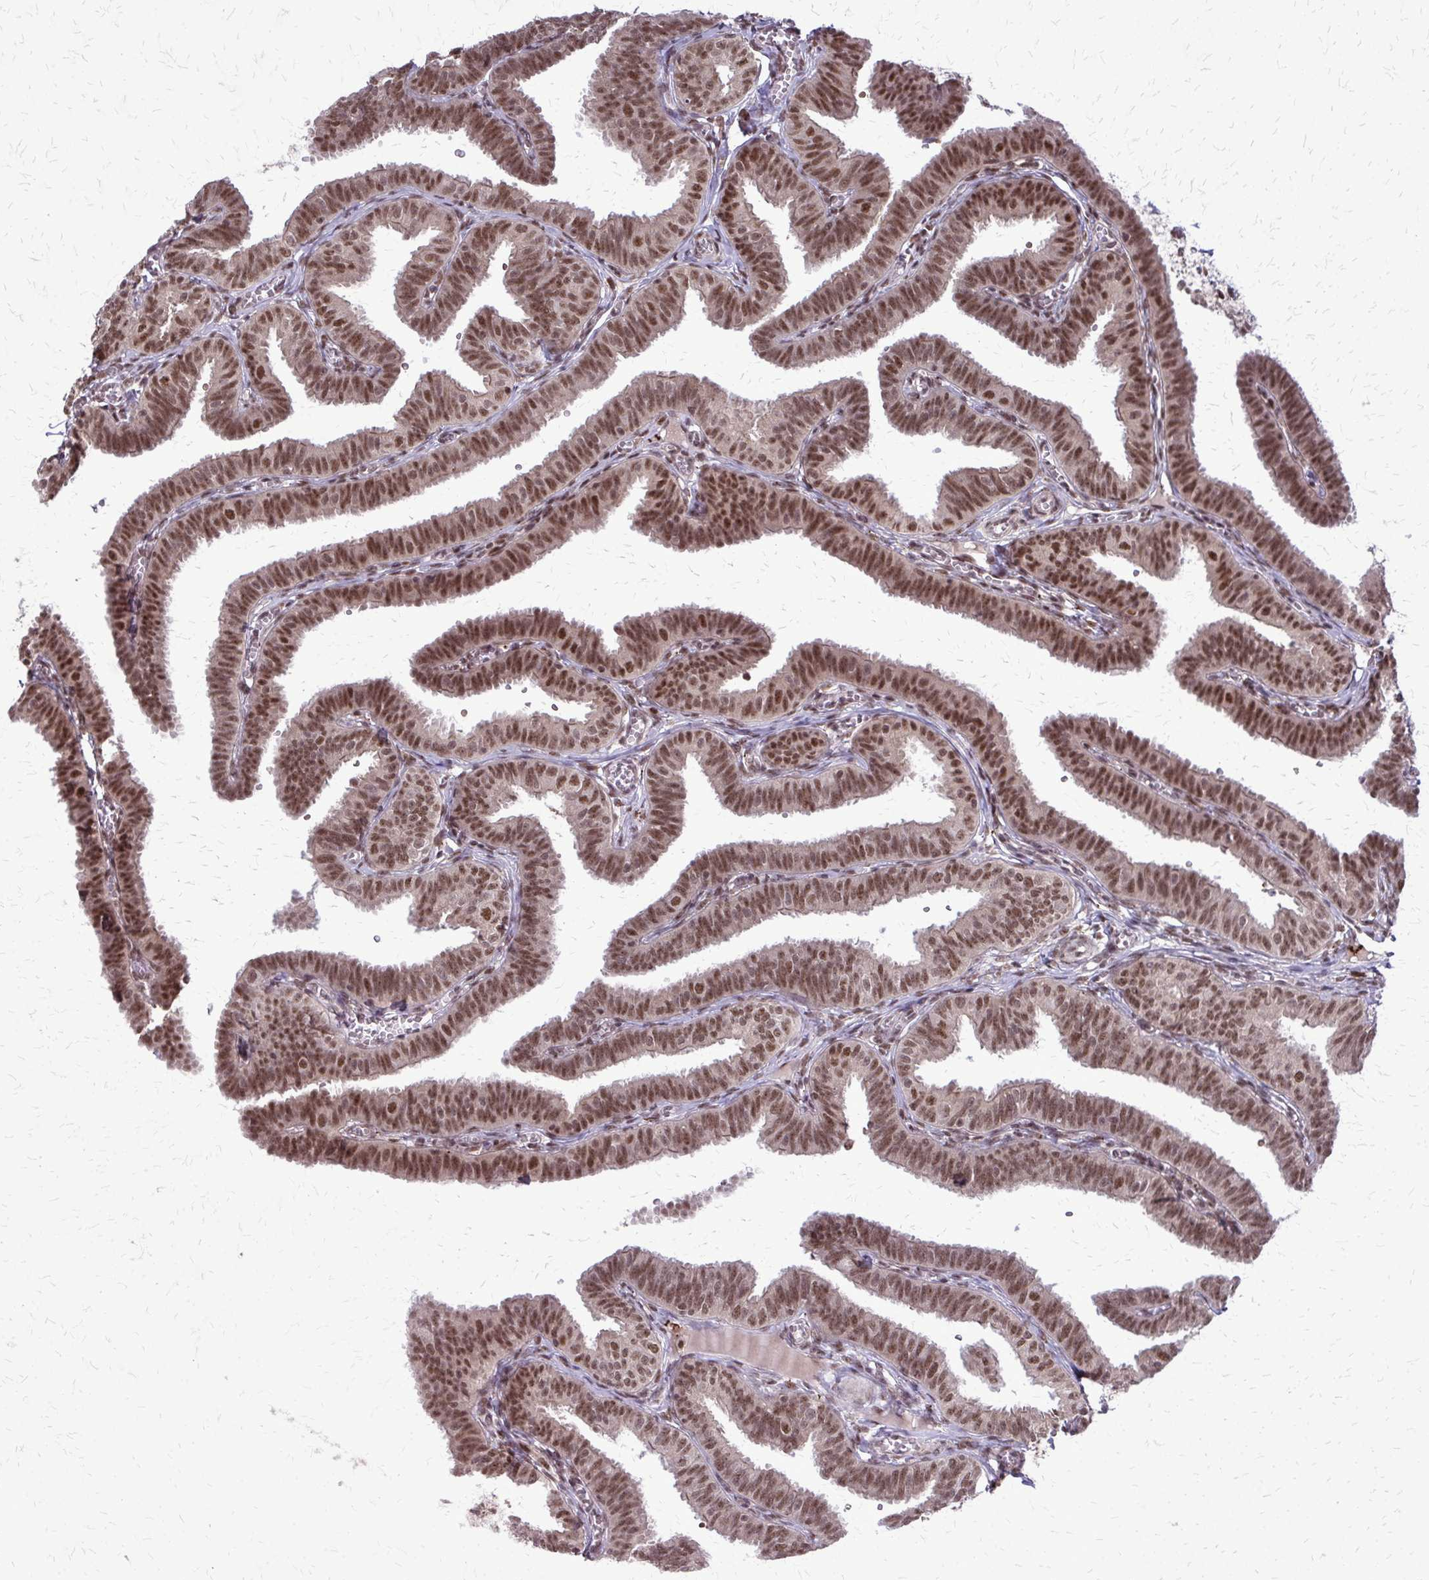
{"staining": {"intensity": "moderate", "quantity": ">75%", "location": "nuclear"}, "tissue": "fallopian tube", "cell_type": "Glandular cells", "image_type": "normal", "snomed": [{"axis": "morphology", "description": "Normal tissue, NOS"}, {"axis": "topography", "description": "Fallopian tube"}], "caption": "A histopathology image of fallopian tube stained for a protein shows moderate nuclear brown staining in glandular cells.", "gene": "HDAC3", "patient": {"sex": "female", "age": 25}}